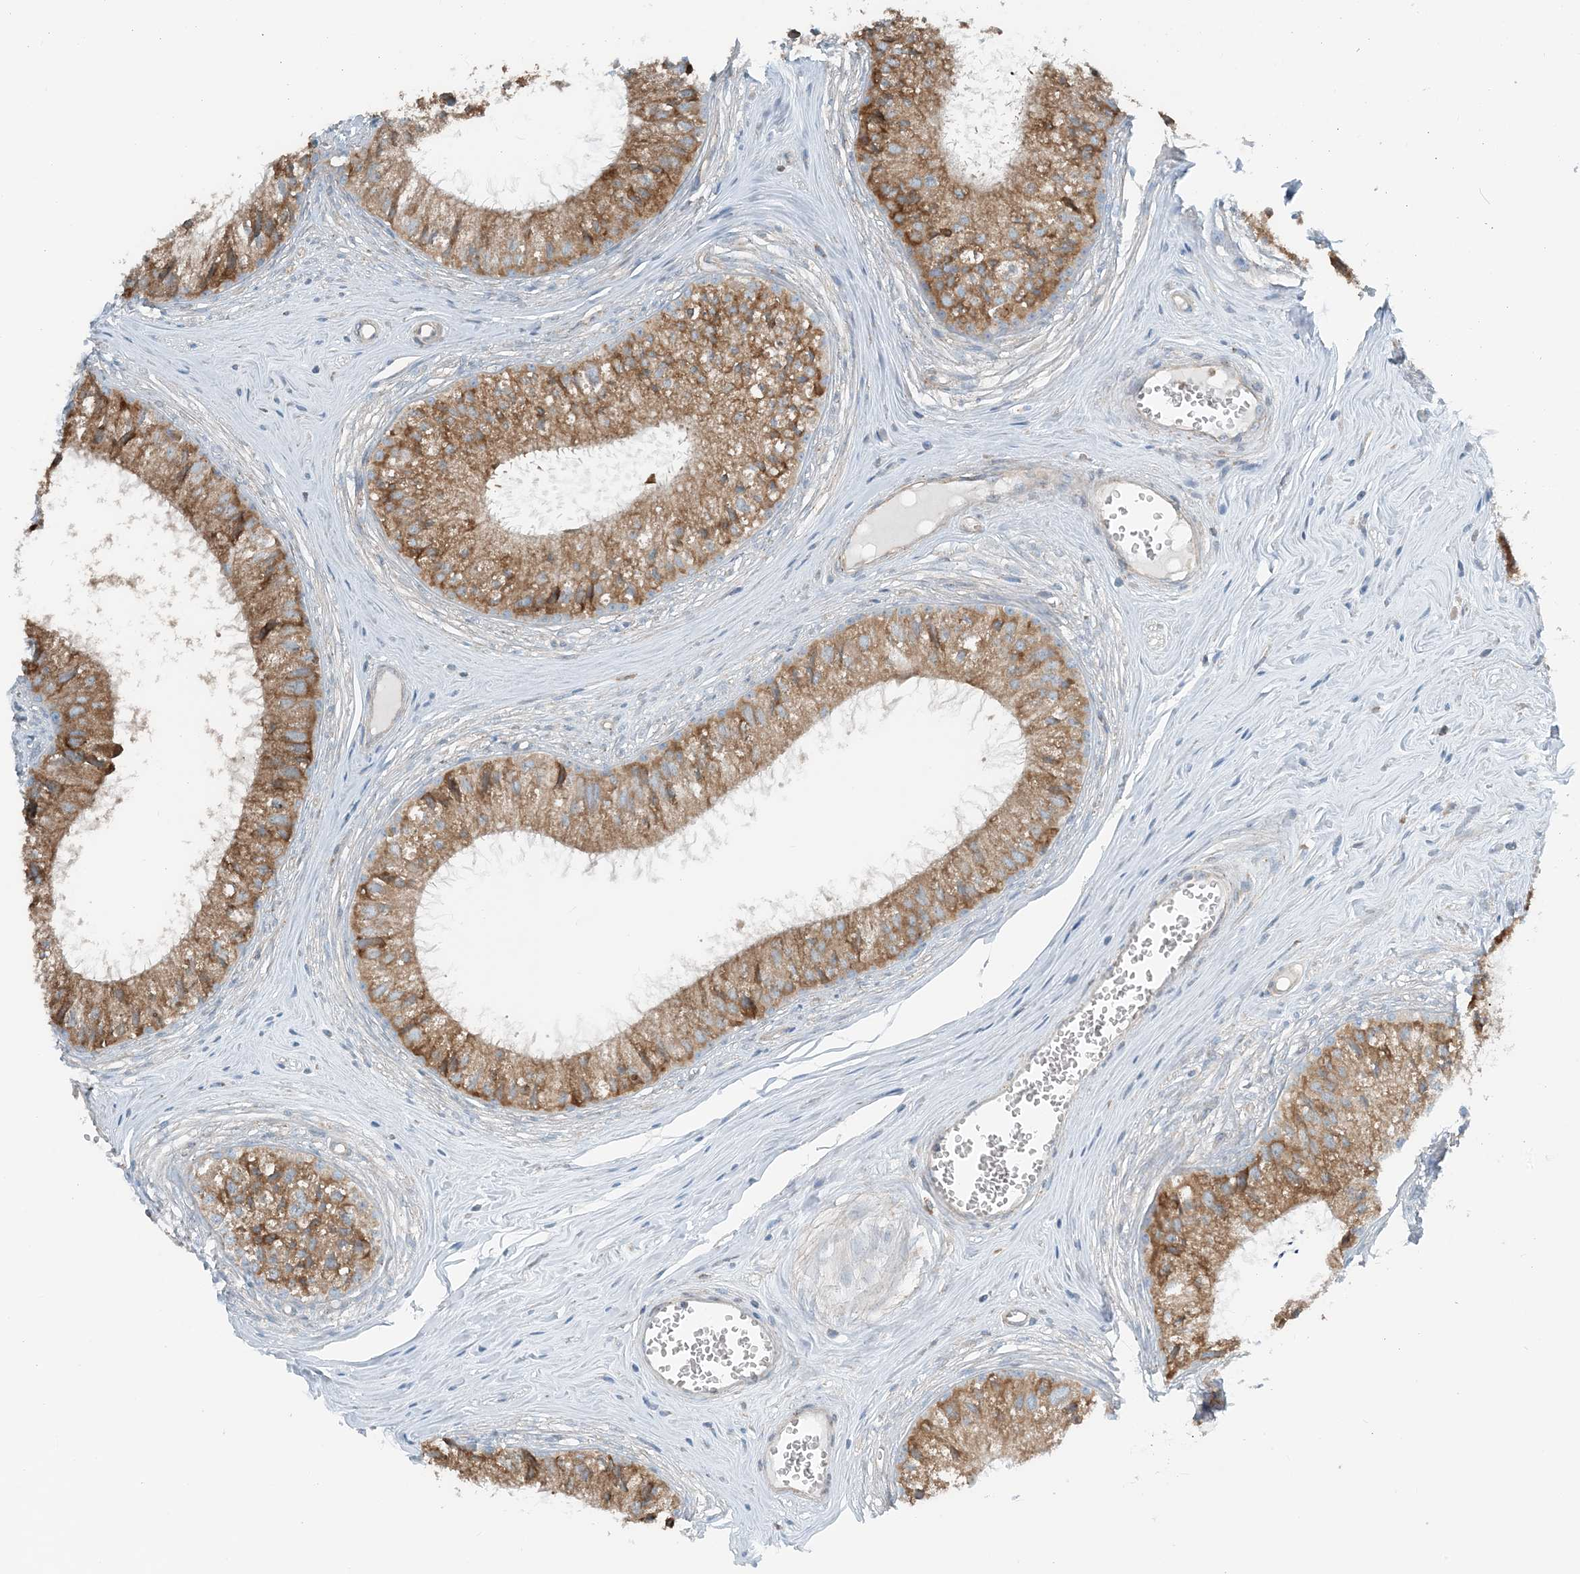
{"staining": {"intensity": "moderate", "quantity": ">75%", "location": "cytoplasmic/membranous"}, "tissue": "epididymis", "cell_type": "Glandular cells", "image_type": "normal", "snomed": [{"axis": "morphology", "description": "Normal tissue, NOS"}, {"axis": "topography", "description": "Epididymis"}], "caption": "Immunohistochemistry (IHC) histopathology image of unremarkable human epididymis stained for a protein (brown), which displays medium levels of moderate cytoplasmic/membranous staining in approximately >75% of glandular cells.", "gene": "CERKL", "patient": {"sex": "male", "age": 36}}